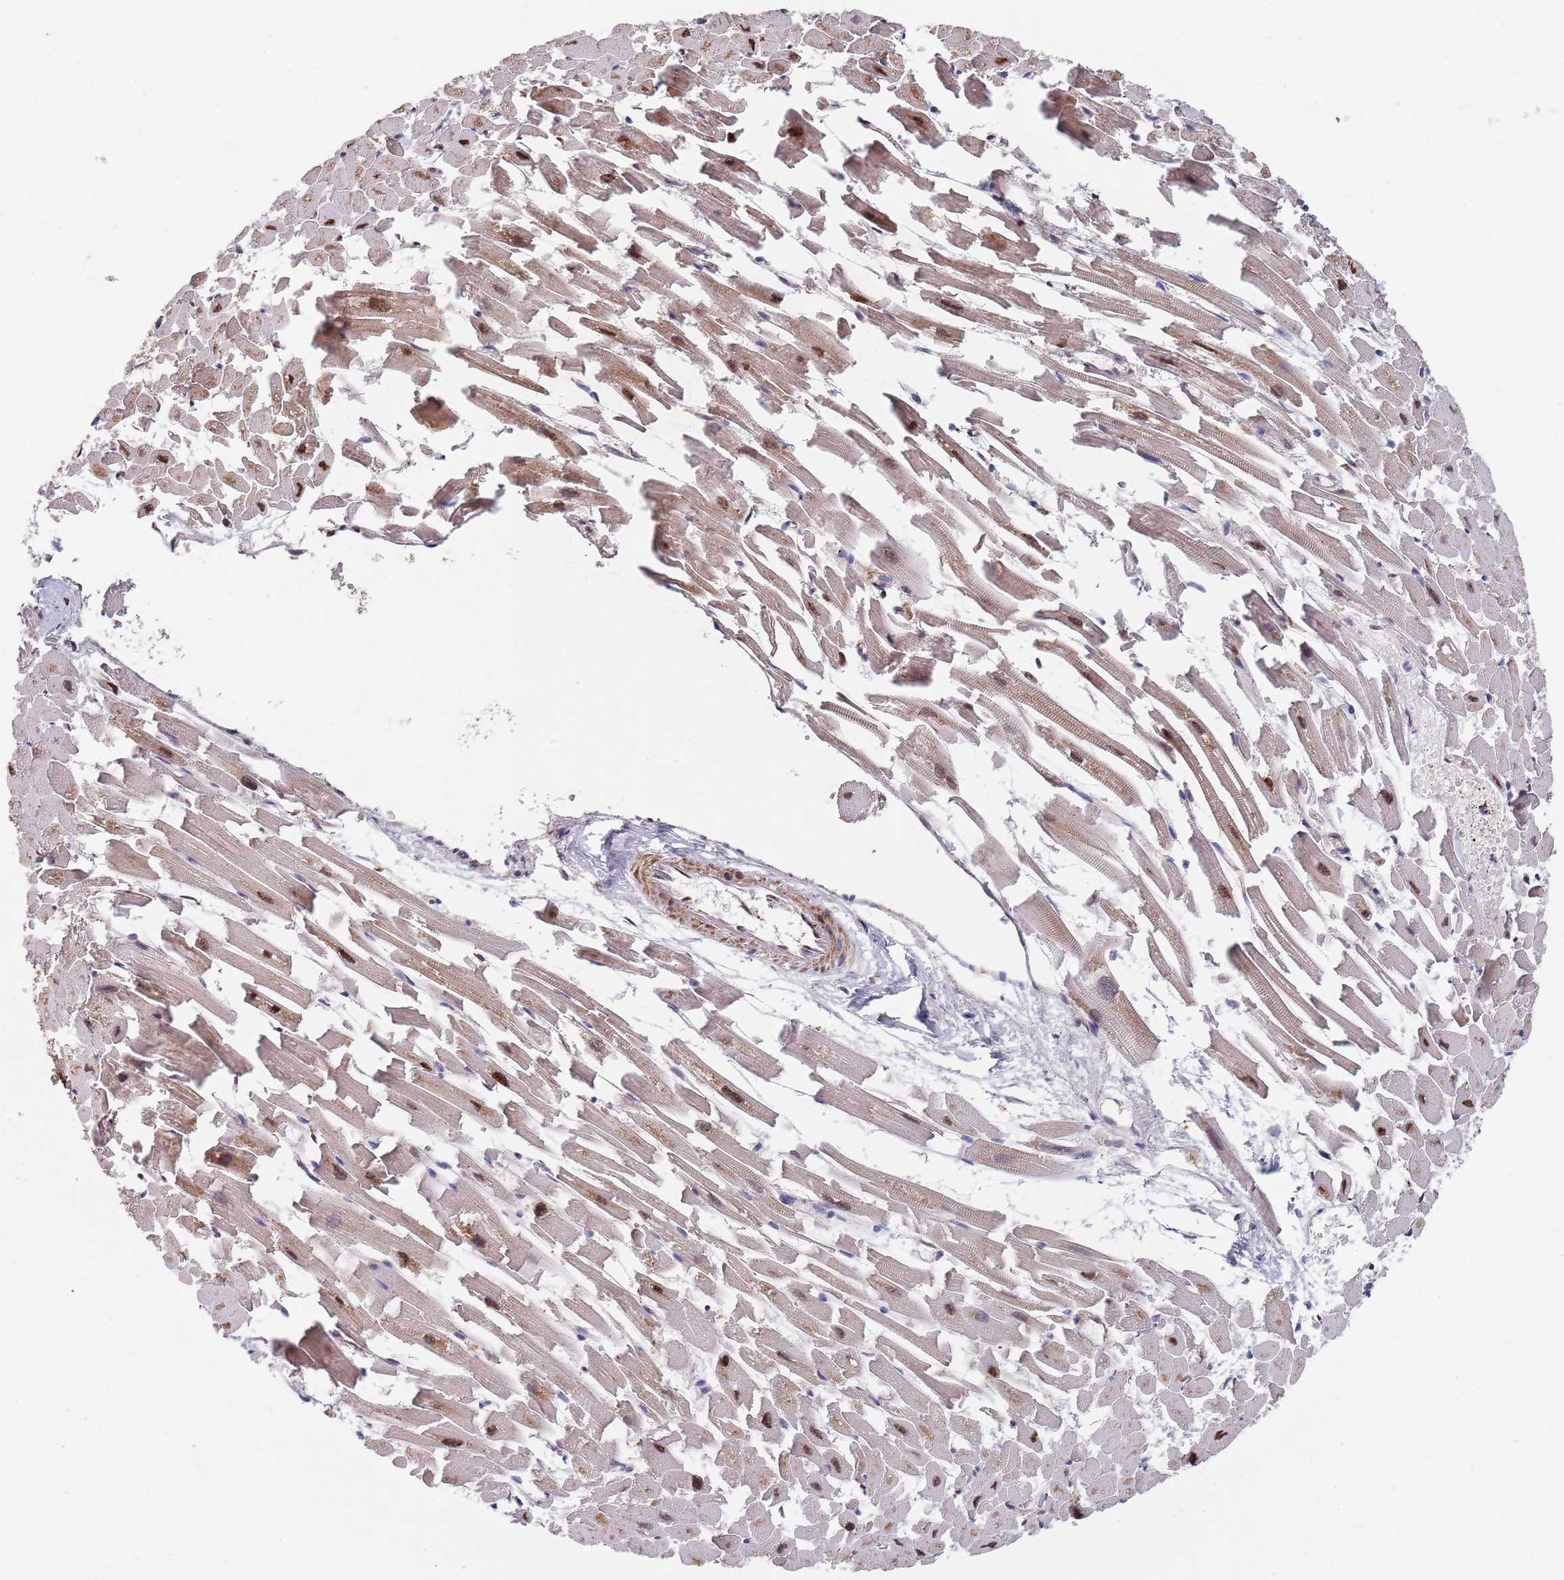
{"staining": {"intensity": "moderate", "quantity": ">75%", "location": "cytoplasmic/membranous,nuclear"}, "tissue": "heart muscle", "cell_type": "Cardiomyocytes", "image_type": "normal", "snomed": [{"axis": "morphology", "description": "Normal tissue, NOS"}, {"axis": "topography", "description": "Heart"}], "caption": "DAB (3,3'-diaminobenzidine) immunohistochemical staining of normal human heart muscle reveals moderate cytoplasmic/membranous,nuclear protein positivity in about >75% of cardiomyocytes.", "gene": "PGP", "patient": {"sex": "female", "age": 64}}